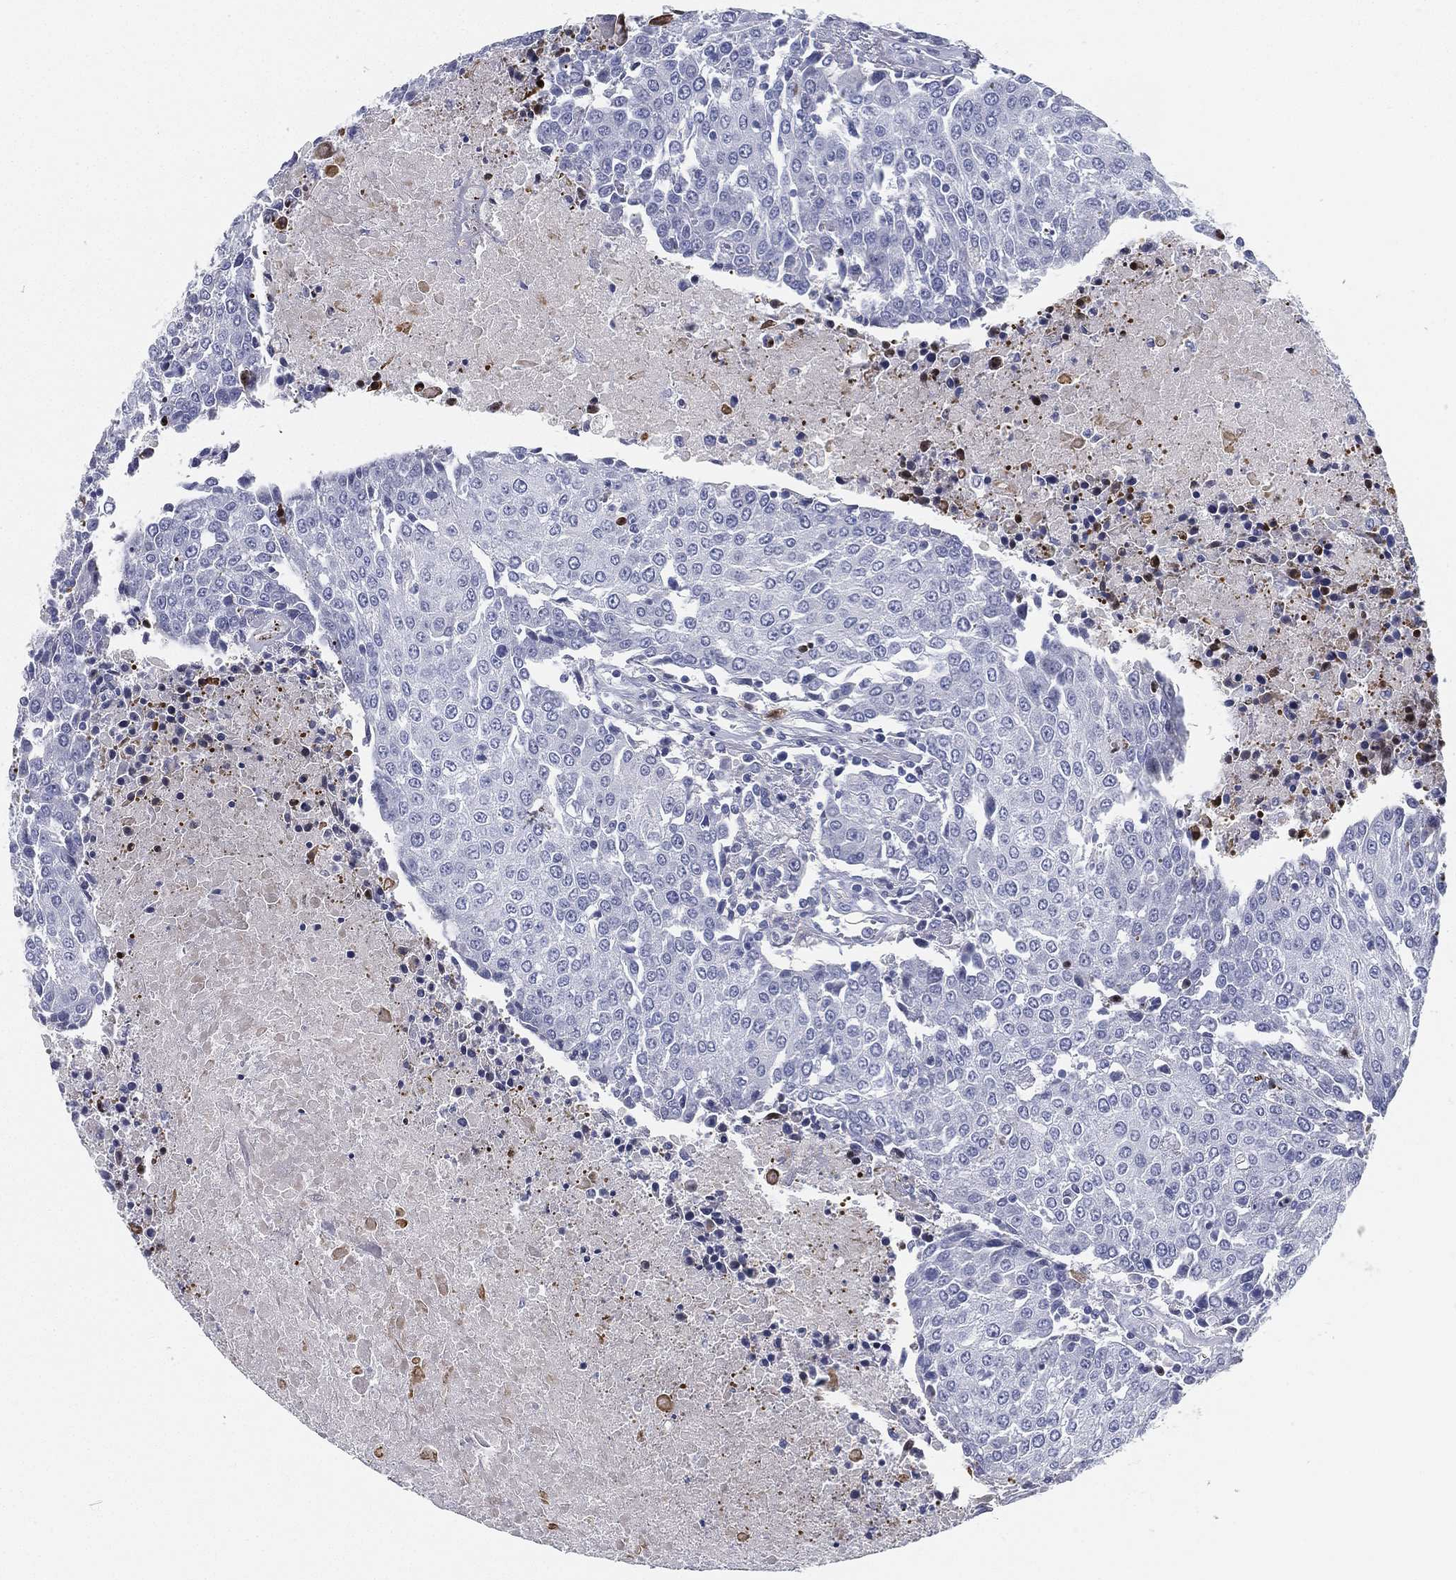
{"staining": {"intensity": "negative", "quantity": "none", "location": "none"}, "tissue": "urothelial cancer", "cell_type": "Tumor cells", "image_type": "cancer", "snomed": [{"axis": "morphology", "description": "Urothelial carcinoma, High grade"}, {"axis": "topography", "description": "Urinary bladder"}], "caption": "This is an immunohistochemistry micrograph of high-grade urothelial carcinoma. There is no expression in tumor cells.", "gene": "SPPL2C", "patient": {"sex": "female", "age": 85}}